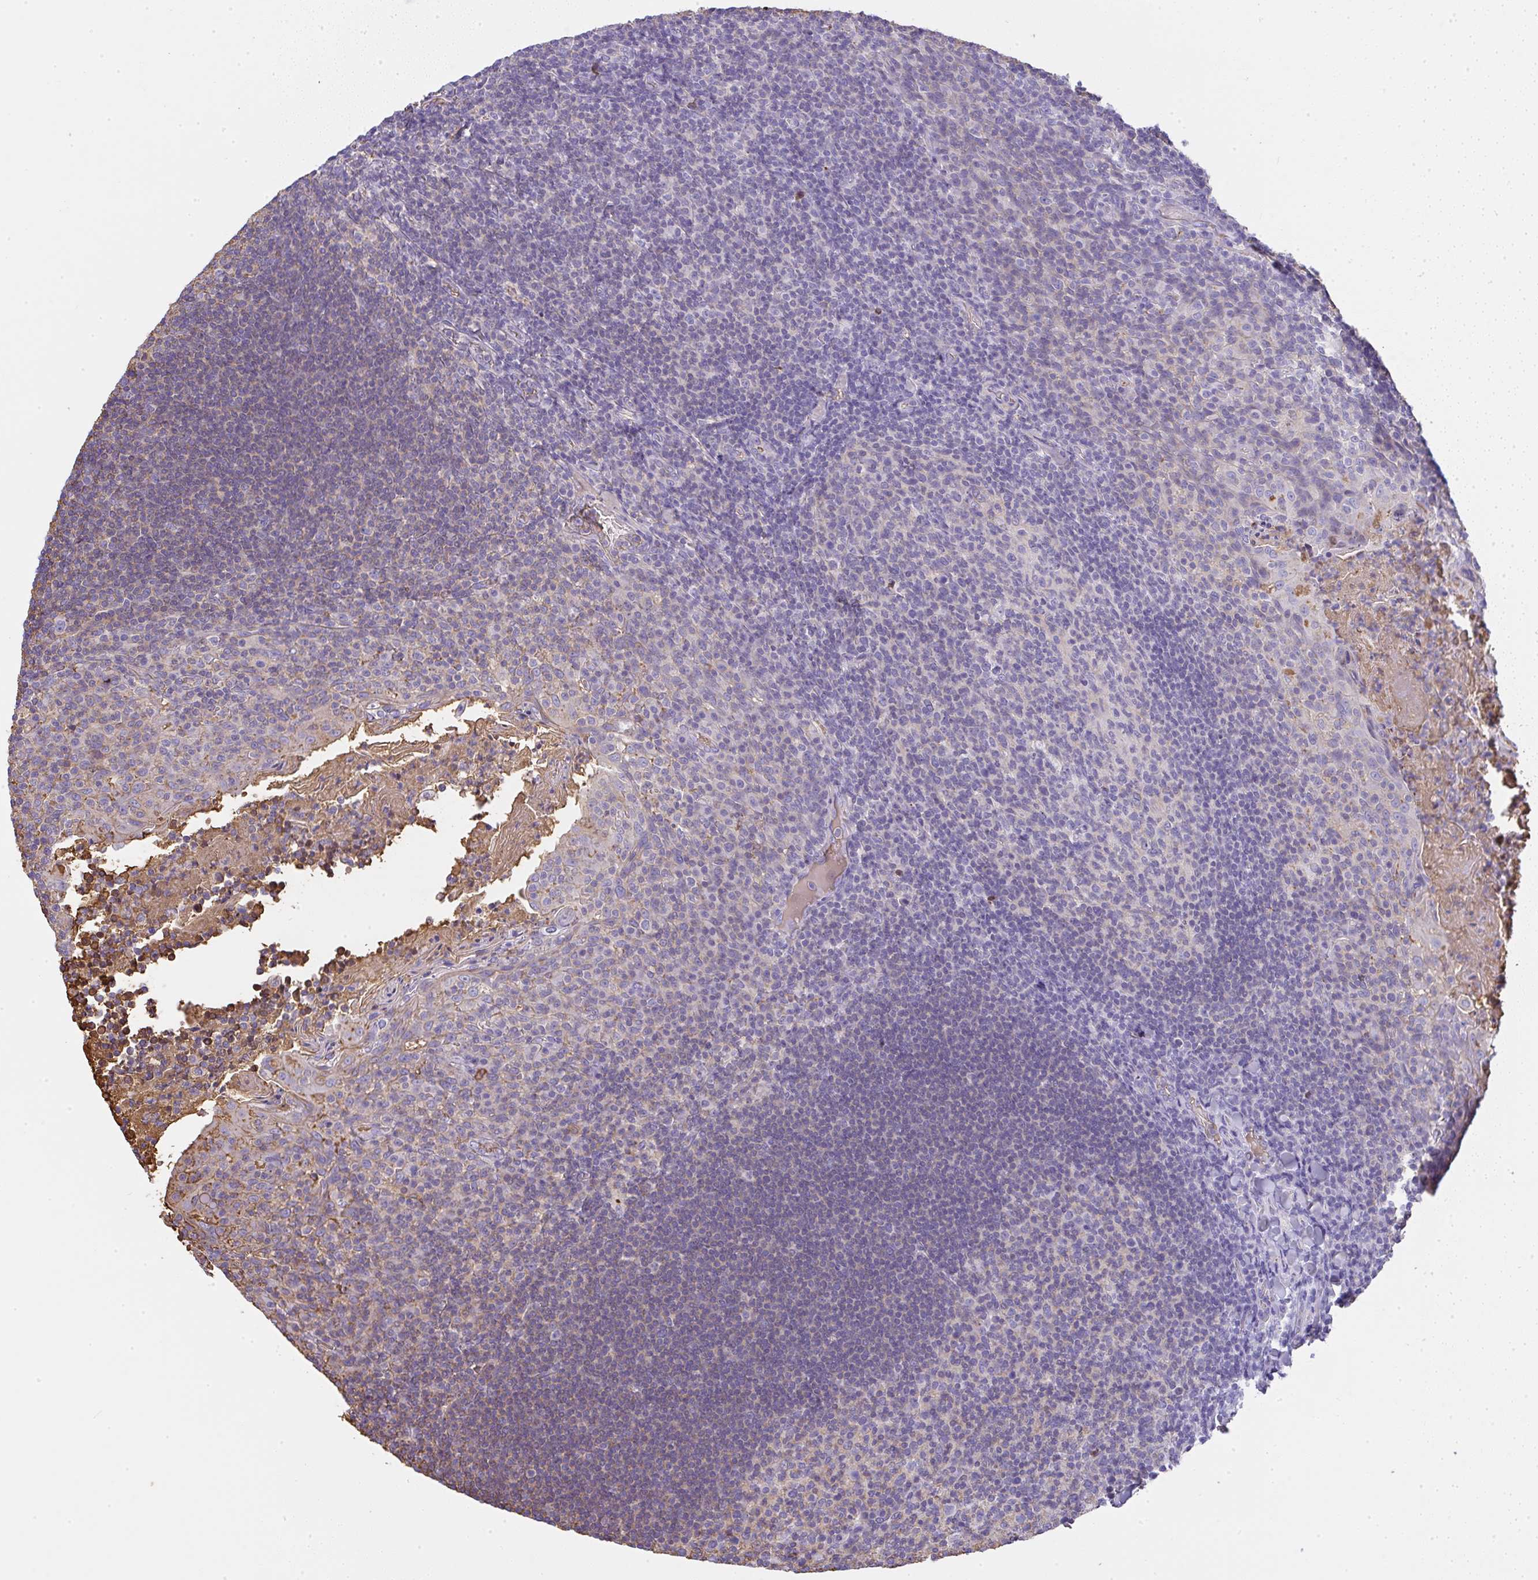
{"staining": {"intensity": "weak", "quantity": "25%-75%", "location": "cytoplasmic/membranous"}, "tissue": "tonsil", "cell_type": "Germinal center cells", "image_type": "normal", "snomed": [{"axis": "morphology", "description": "Normal tissue, NOS"}, {"axis": "topography", "description": "Tonsil"}], "caption": "Immunohistochemistry of unremarkable human tonsil exhibits low levels of weak cytoplasmic/membranous expression in about 25%-75% of germinal center cells.", "gene": "SMYD5", "patient": {"sex": "female", "age": 10}}